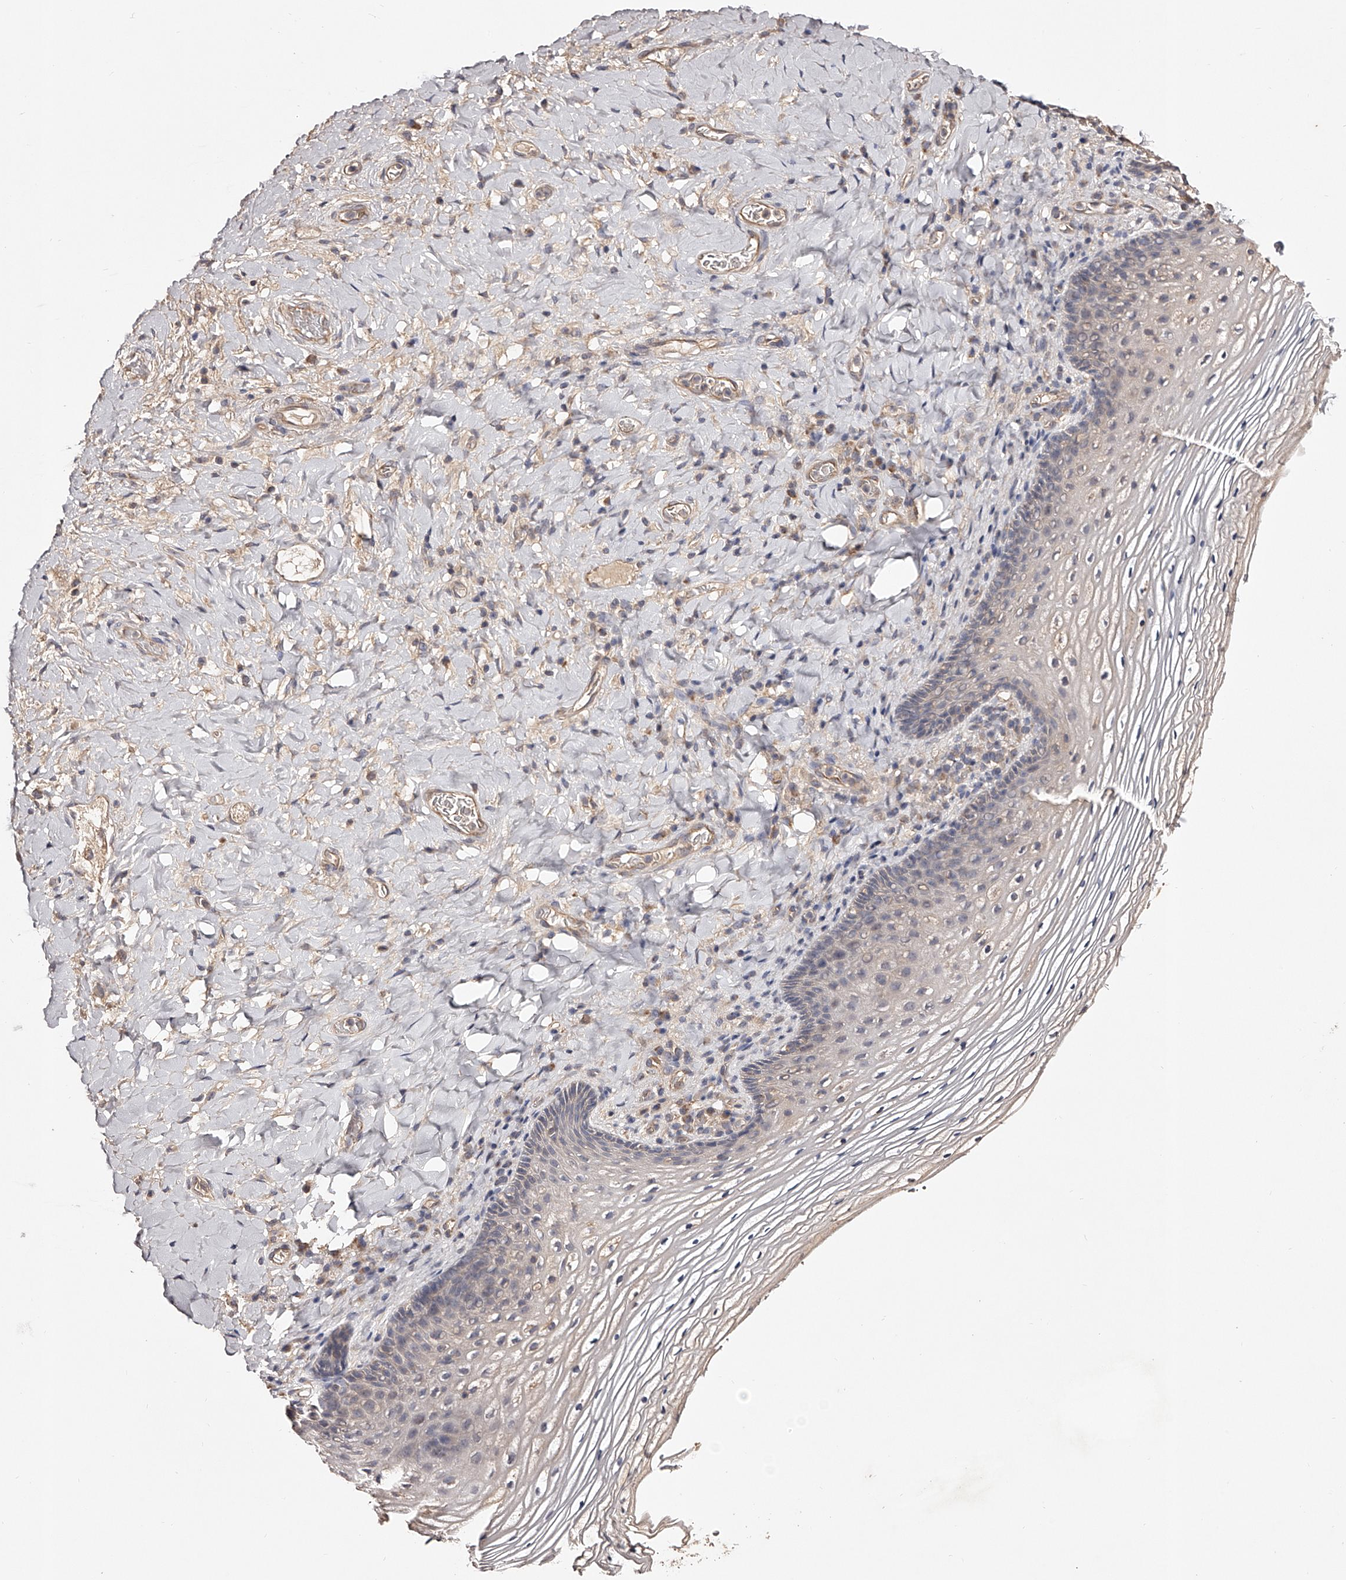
{"staining": {"intensity": "negative", "quantity": "none", "location": "none"}, "tissue": "vagina", "cell_type": "Squamous epithelial cells", "image_type": "normal", "snomed": [{"axis": "morphology", "description": "Normal tissue, NOS"}, {"axis": "topography", "description": "Vagina"}], "caption": "An immunohistochemistry photomicrograph of benign vagina is shown. There is no staining in squamous epithelial cells of vagina.", "gene": "USP21", "patient": {"sex": "female", "age": 60}}